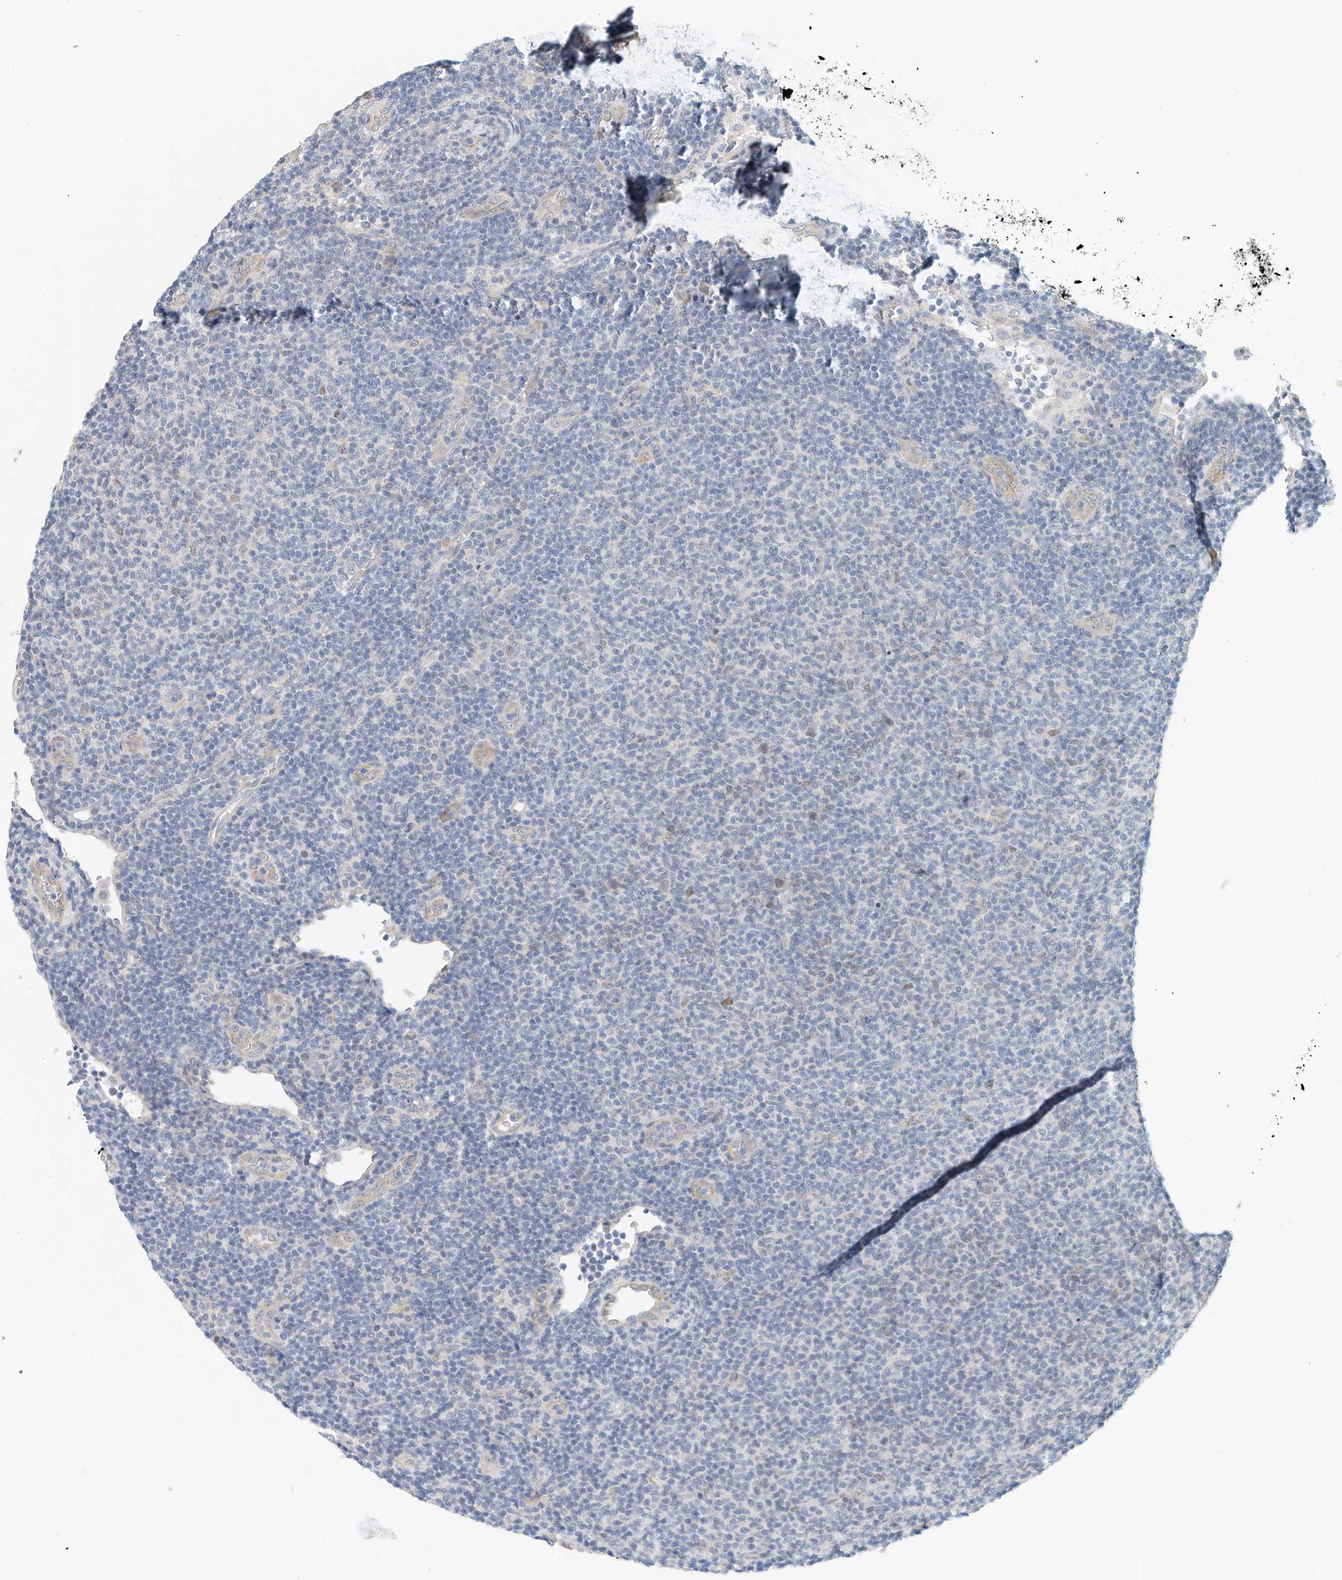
{"staining": {"intensity": "negative", "quantity": "none", "location": "none"}, "tissue": "lymphoma", "cell_type": "Tumor cells", "image_type": "cancer", "snomed": [{"axis": "morphology", "description": "Malignant lymphoma, non-Hodgkin's type, Low grade"}, {"axis": "topography", "description": "Lymph node"}], "caption": "Micrograph shows no significant protein expression in tumor cells of malignant lymphoma, non-Hodgkin's type (low-grade).", "gene": "ARHGAP28", "patient": {"sex": "male", "age": 66}}